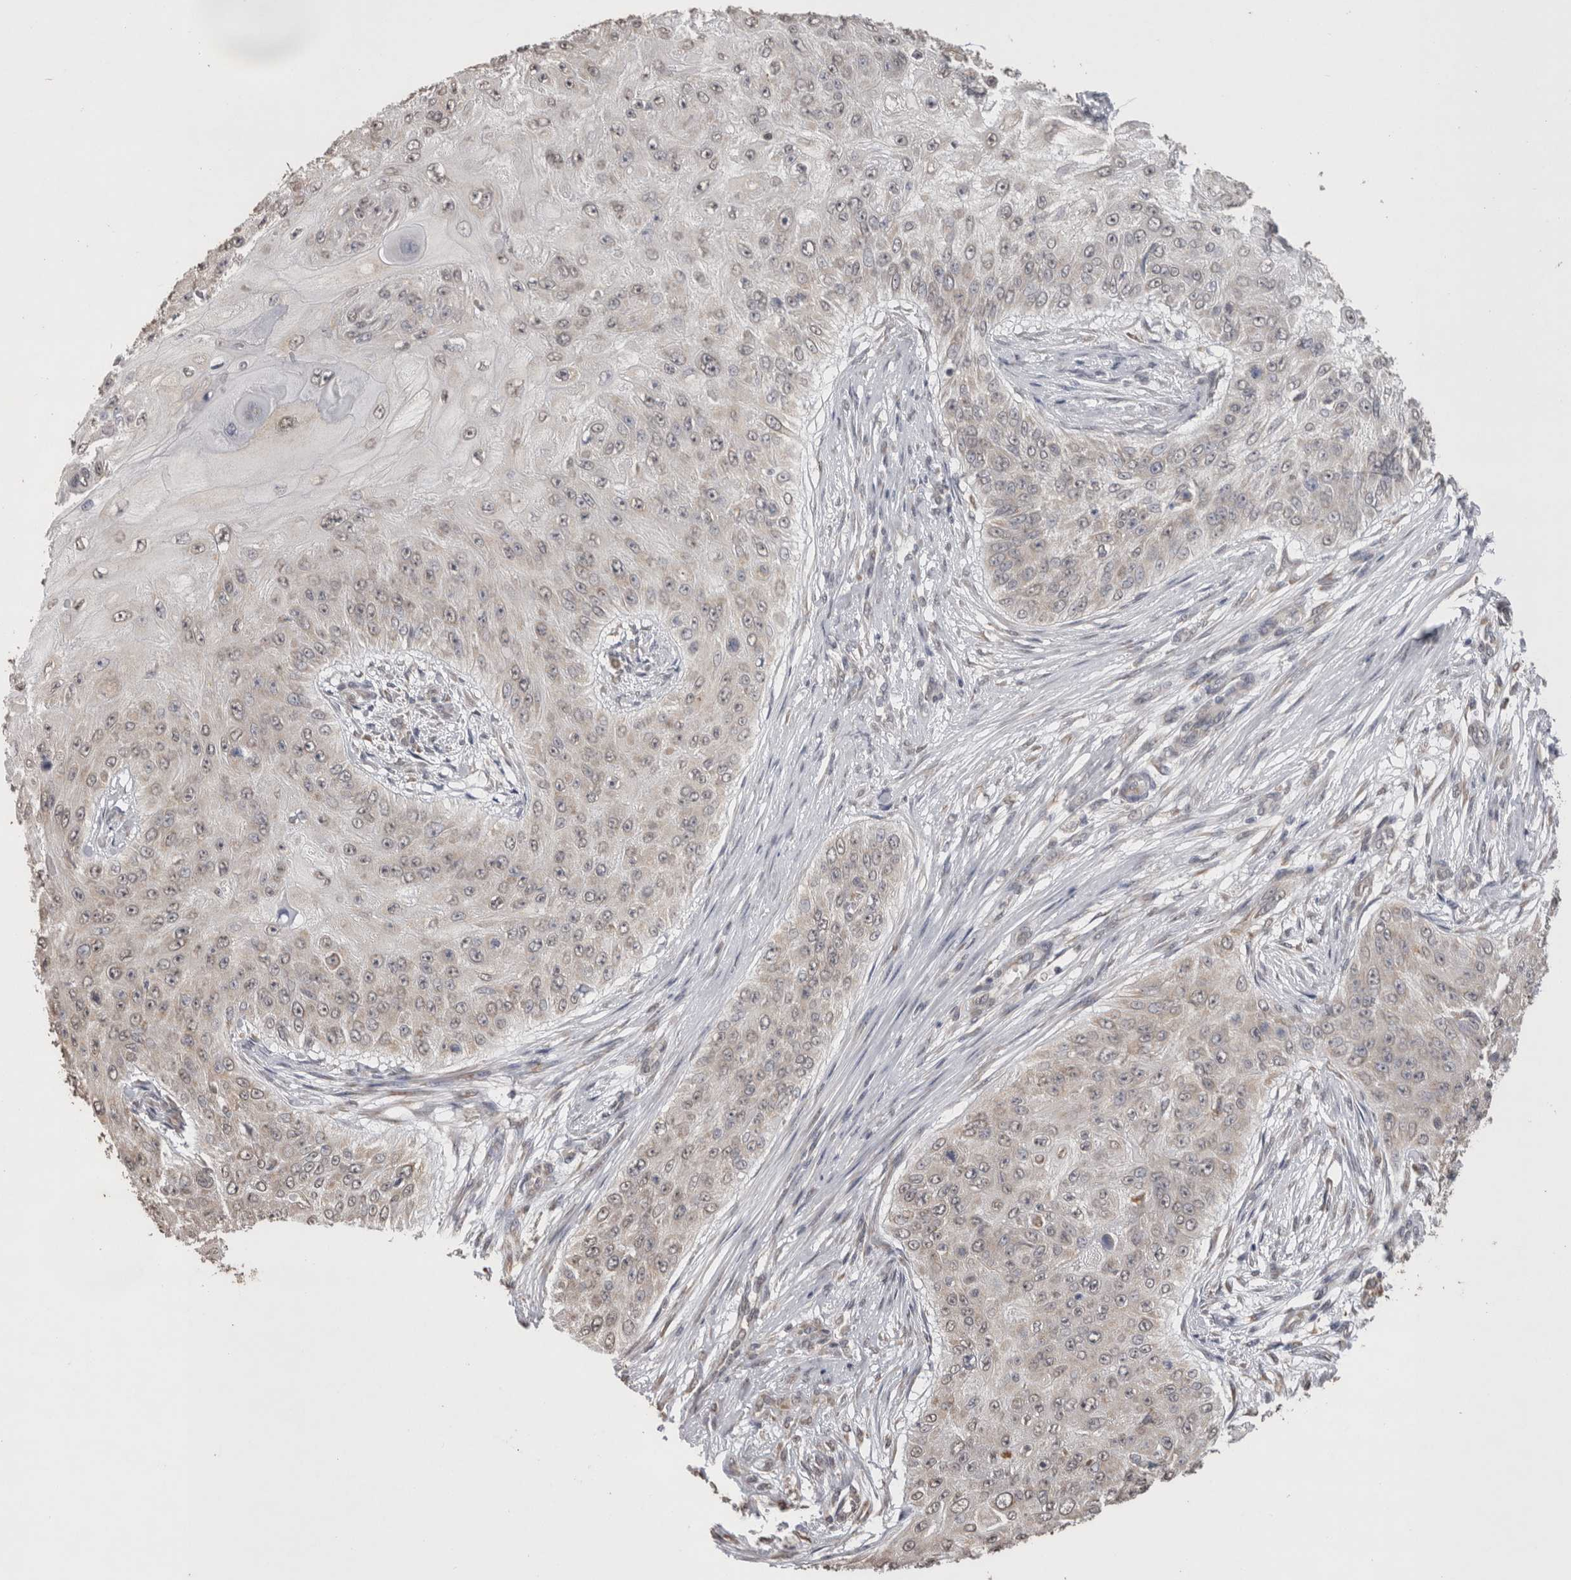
{"staining": {"intensity": "negative", "quantity": "none", "location": "none"}, "tissue": "skin cancer", "cell_type": "Tumor cells", "image_type": "cancer", "snomed": [{"axis": "morphology", "description": "Squamous cell carcinoma, NOS"}, {"axis": "topography", "description": "Skin"}], "caption": "High magnification brightfield microscopy of skin squamous cell carcinoma stained with DAB (brown) and counterstained with hematoxylin (blue): tumor cells show no significant positivity.", "gene": "NOMO1", "patient": {"sex": "female", "age": 80}}